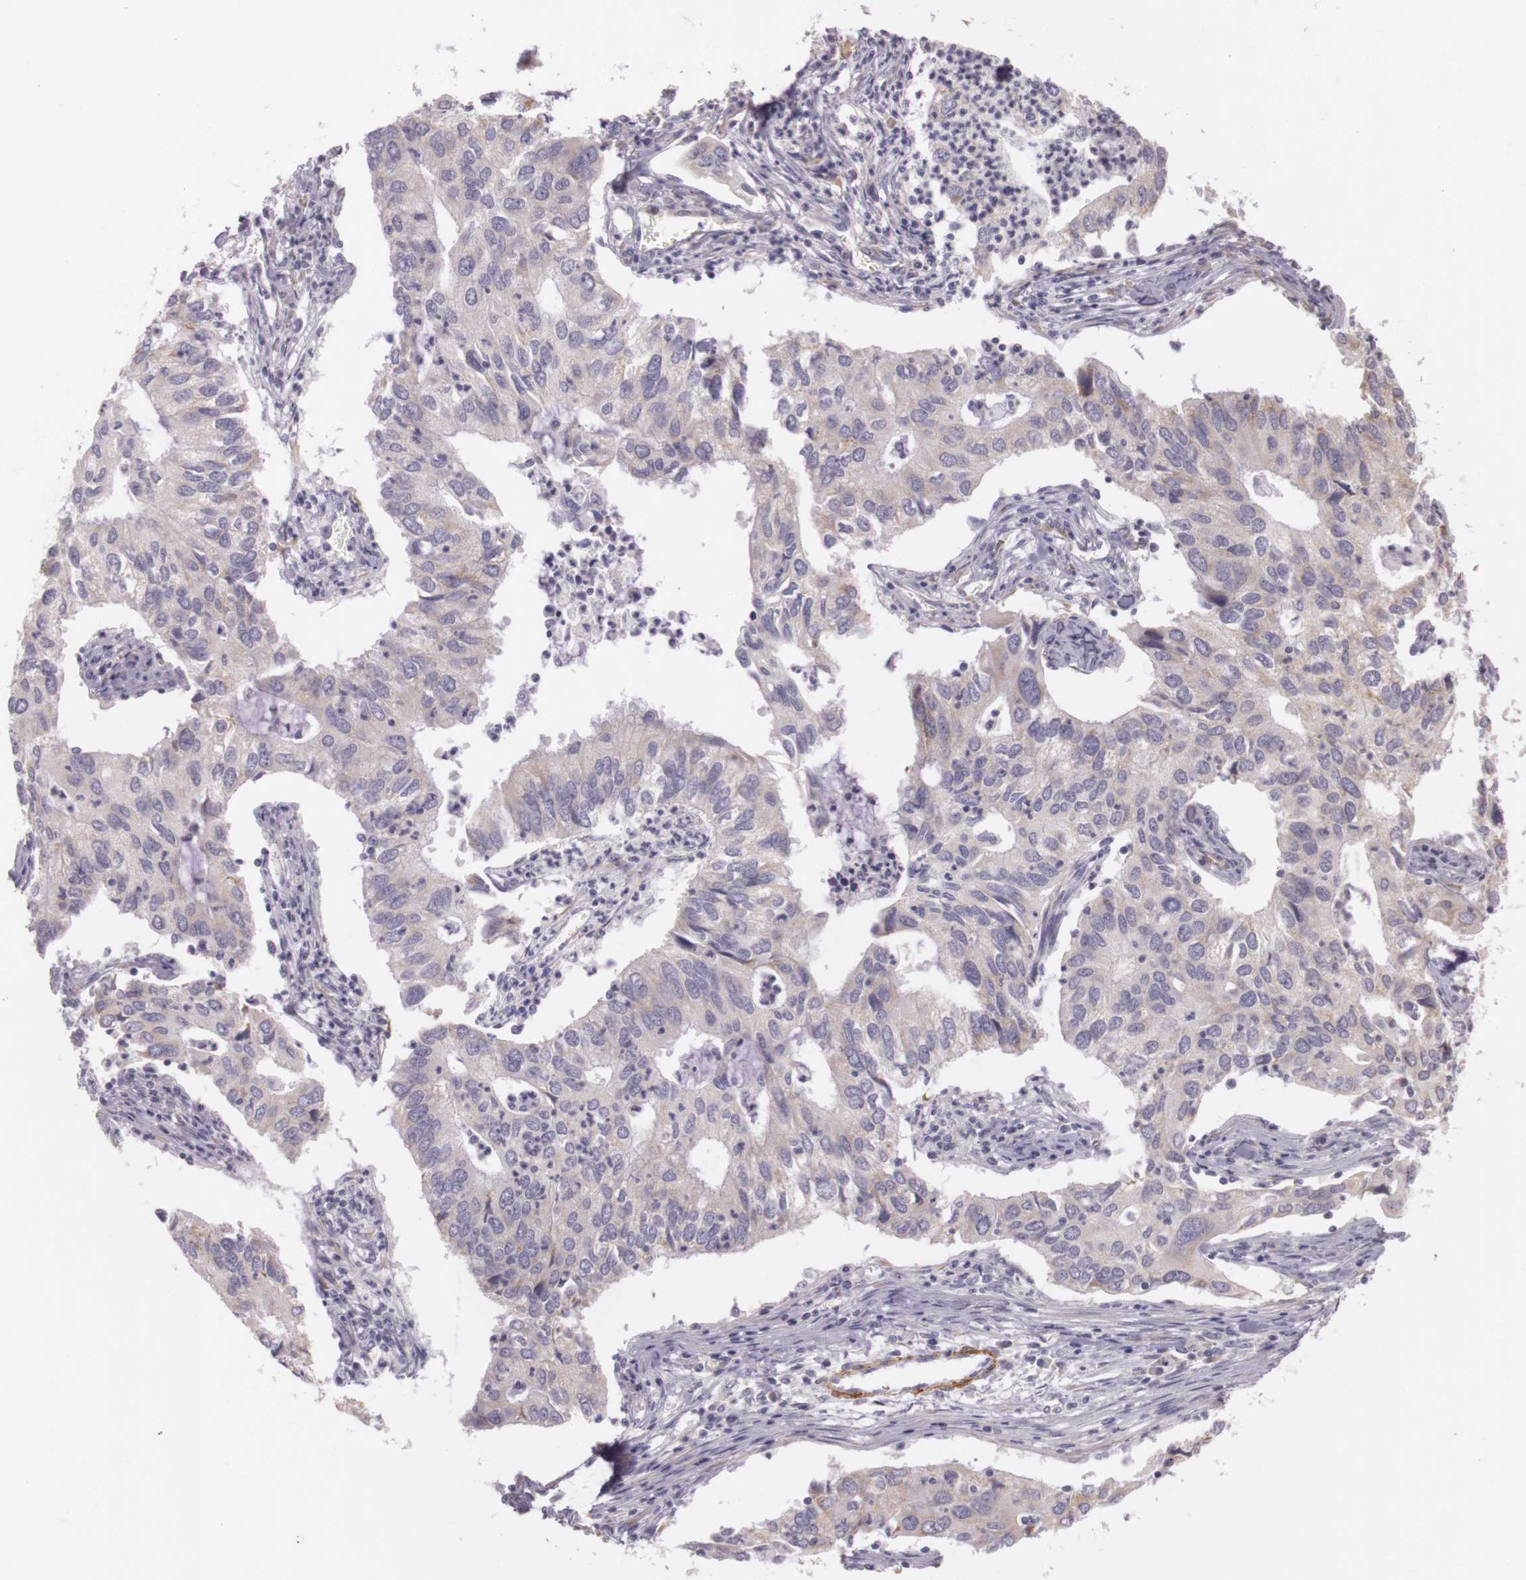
{"staining": {"intensity": "weak", "quantity": ">75%", "location": "cytoplasmic/membranous"}, "tissue": "lung cancer", "cell_type": "Tumor cells", "image_type": "cancer", "snomed": [{"axis": "morphology", "description": "Adenocarcinoma, NOS"}, {"axis": "topography", "description": "Lung"}], "caption": "Immunohistochemical staining of lung adenocarcinoma reveals low levels of weak cytoplasmic/membranous positivity in about >75% of tumor cells. (brown staining indicates protein expression, while blue staining denotes nuclei).", "gene": "CNTN2", "patient": {"sex": "male", "age": 48}}